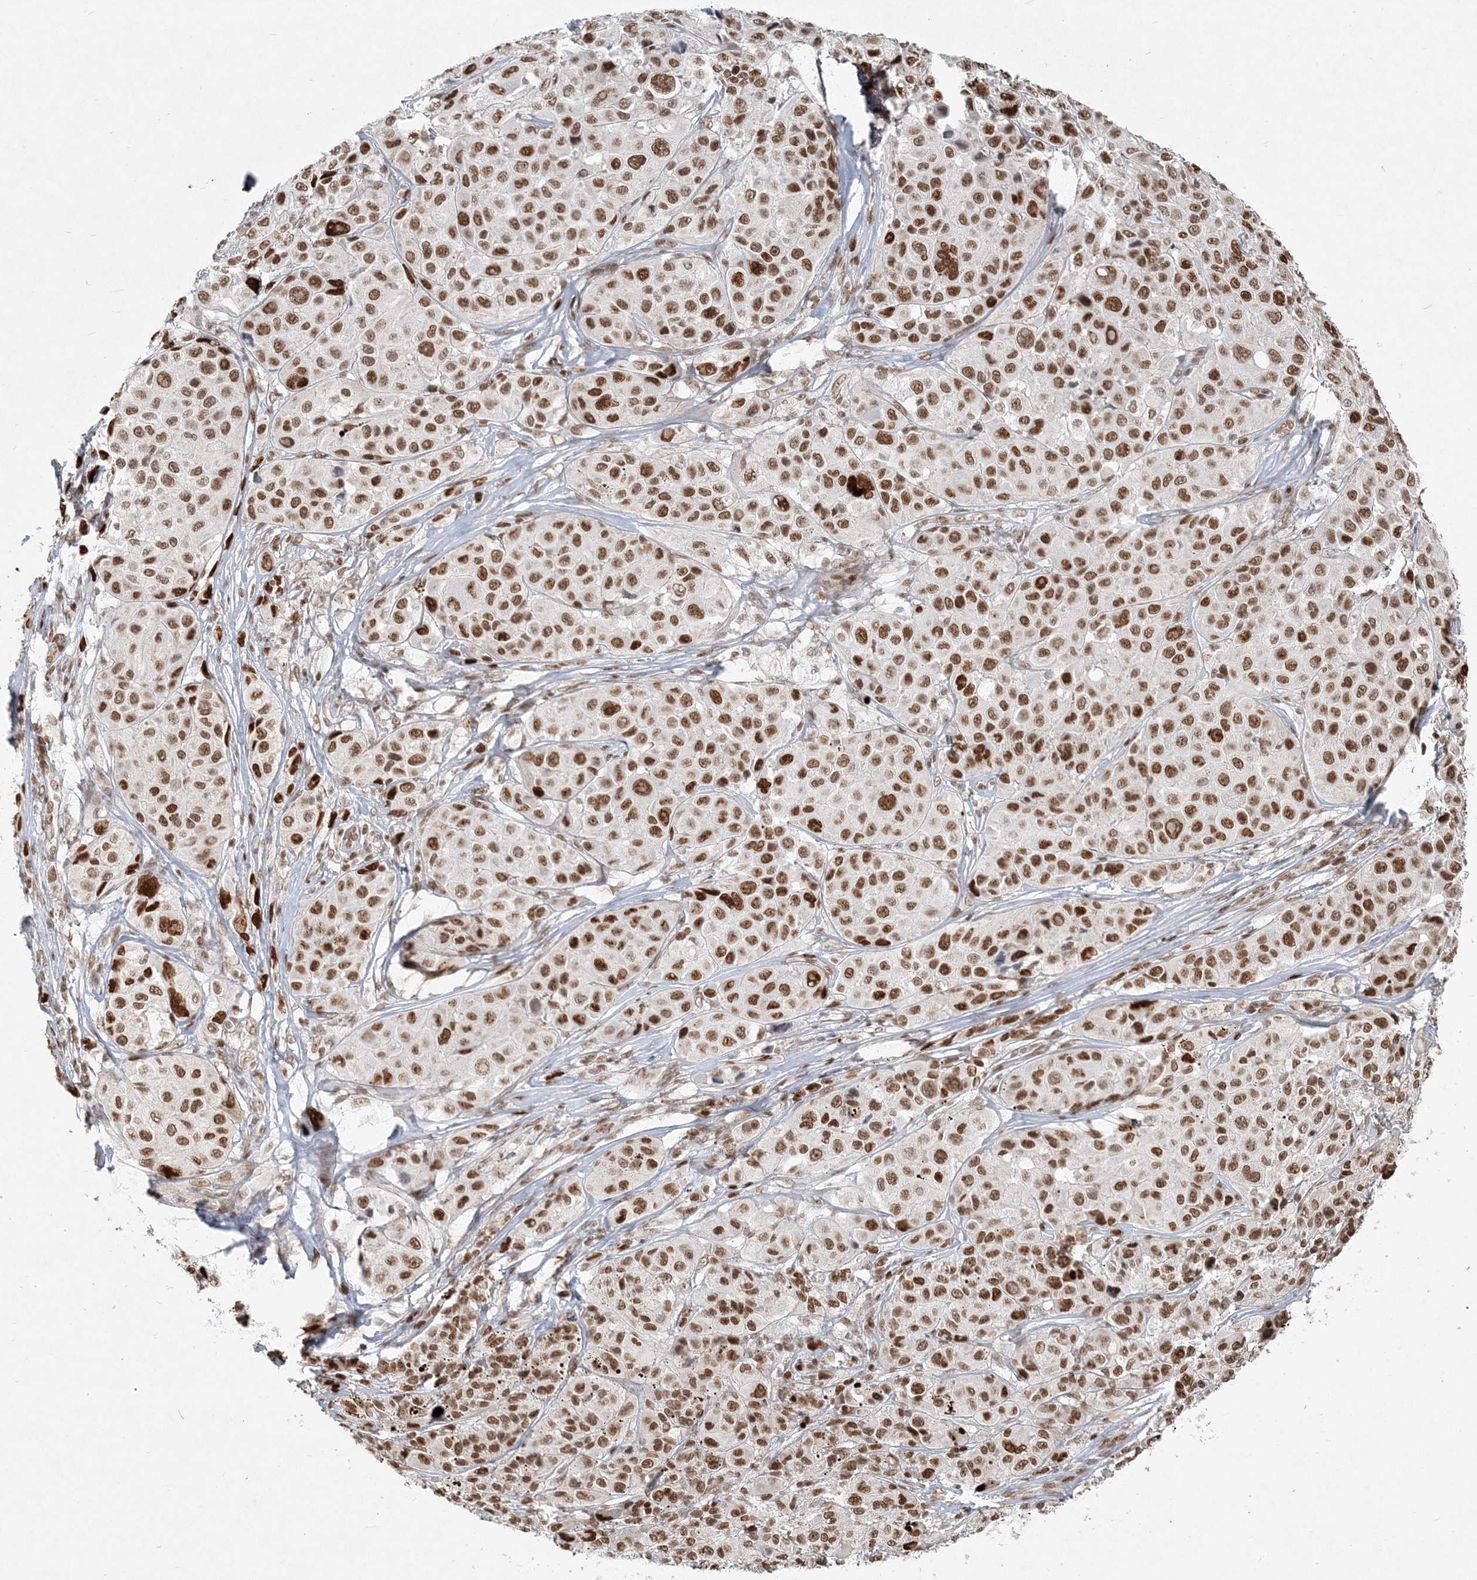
{"staining": {"intensity": "strong", "quantity": ">75%", "location": "nuclear"}, "tissue": "melanoma", "cell_type": "Tumor cells", "image_type": "cancer", "snomed": [{"axis": "morphology", "description": "Malignant melanoma, NOS"}, {"axis": "topography", "description": "Skin of trunk"}], "caption": "Malignant melanoma stained with a brown dye reveals strong nuclear positive positivity in about >75% of tumor cells.", "gene": "BAZ1B", "patient": {"sex": "male", "age": 71}}